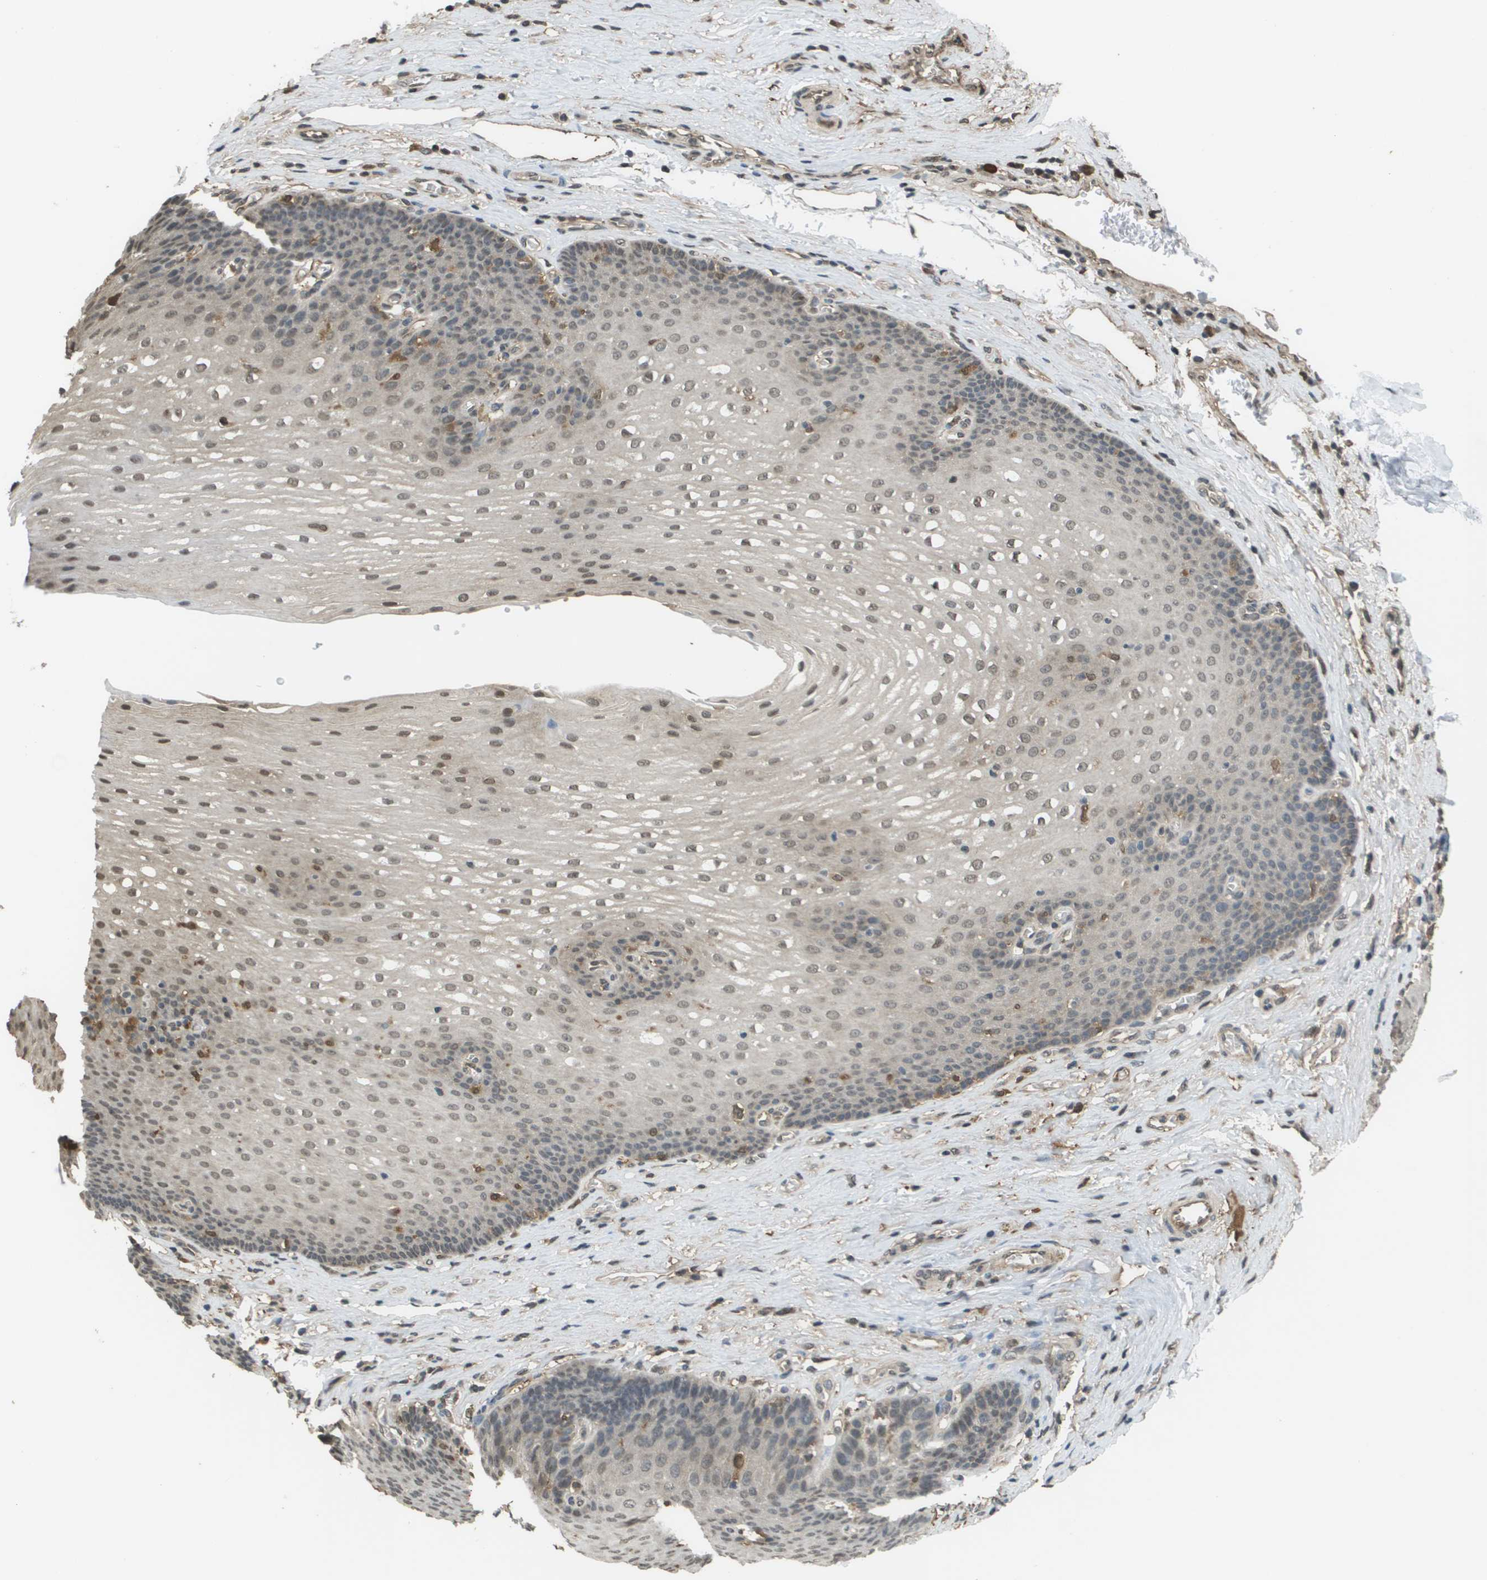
{"staining": {"intensity": "moderate", "quantity": ">75%", "location": "nuclear"}, "tissue": "esophagus", "cell_type": "Squamous epithelial cells", "image_type": "normal", "snomed": [{"axis": "morphology", "description": "Normal tissue, NOS"}, {"axis": "topography", "description": "Esophagus"}], "caption": "High-magnification brightfield microscopy of unremarkable esophagus stained with DAB (3,3'-diaminobenzidine) (brown) and counterstained with hematoxylin (blue). squamous epithelial cells exhibit moderate nuclear expression is present in approximately>75% of cells.", "gene": "NDRG2", "patient": {"sex": "male", "age": 48}}